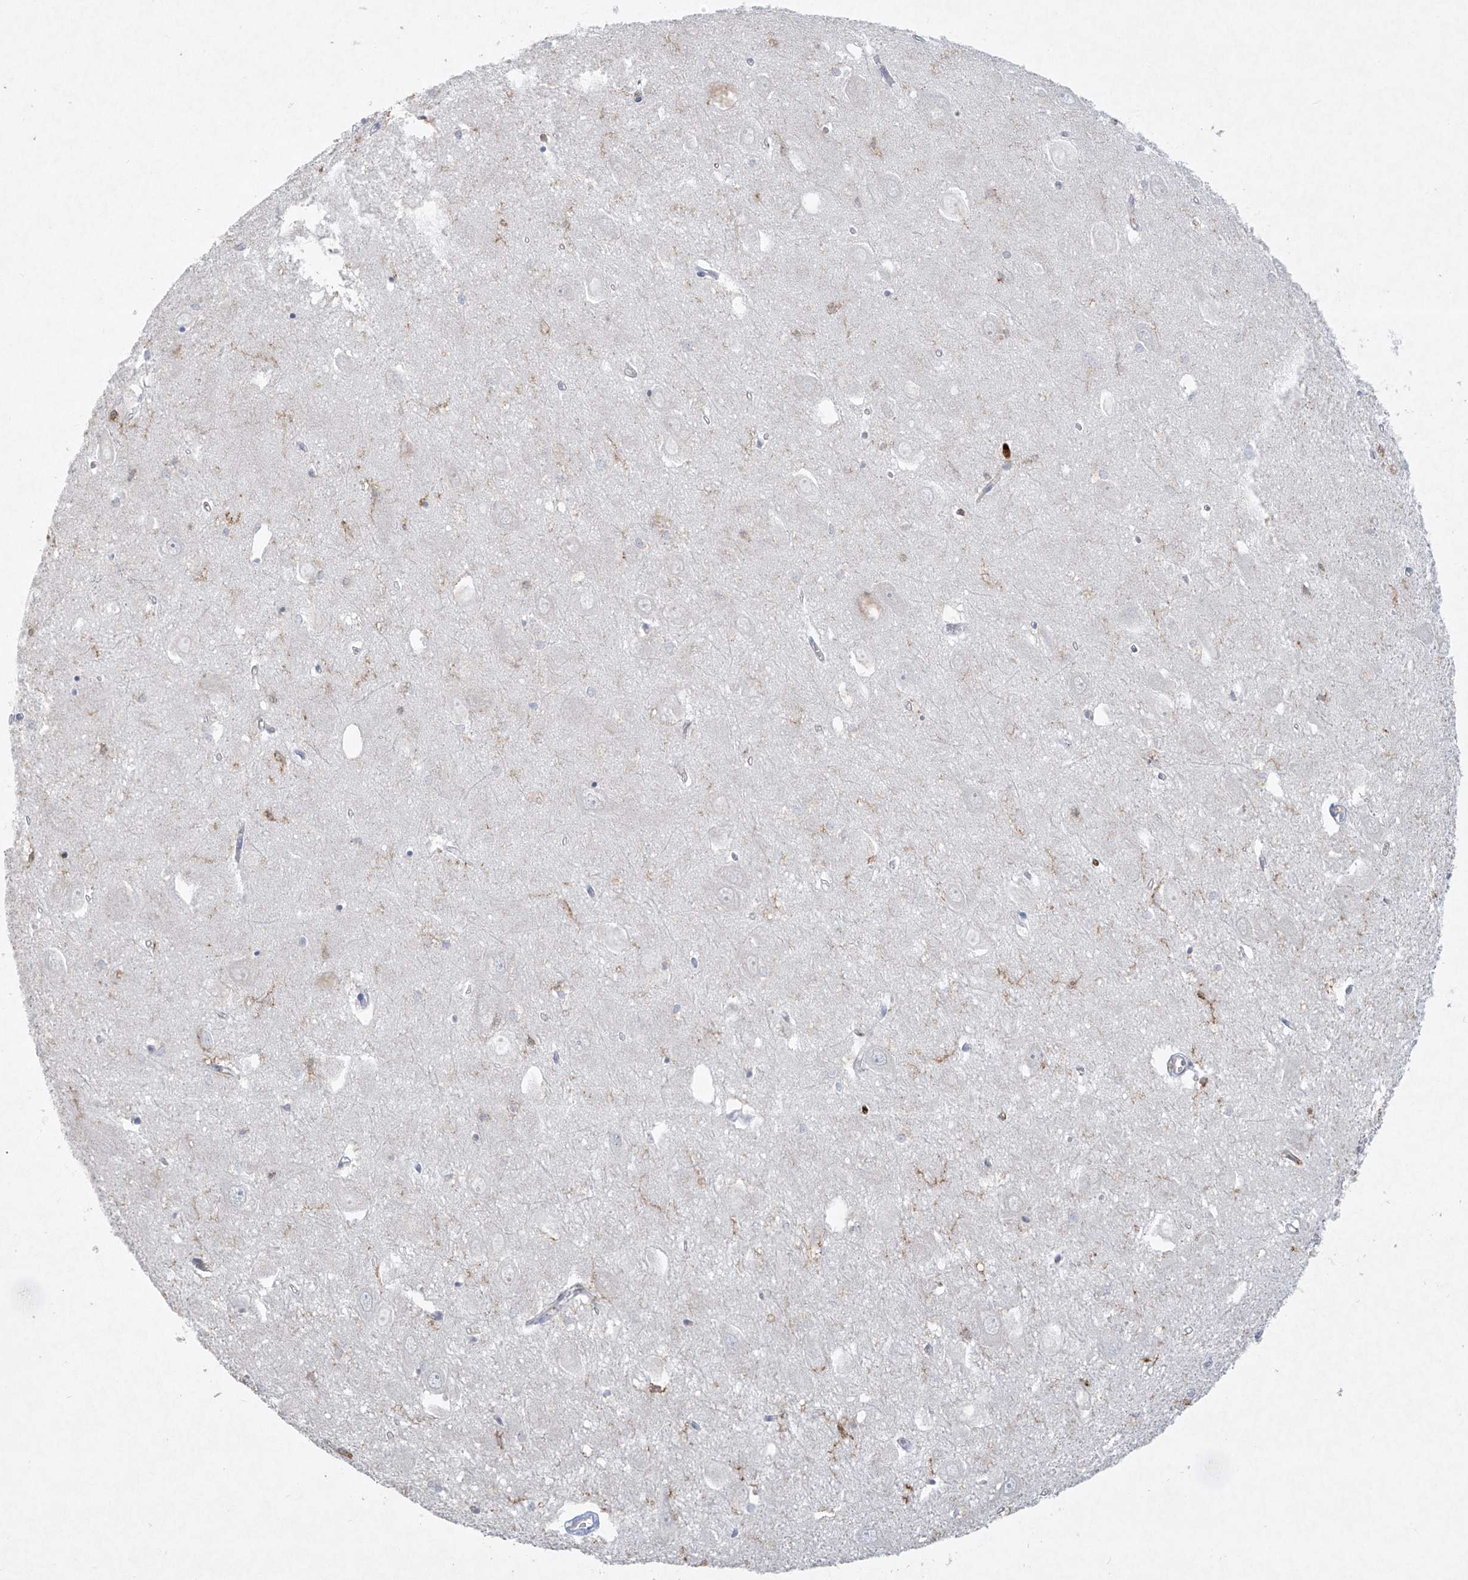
{"staining": {"intensity": "negative", "quantity": "none", "location": "none"}, "tissue": "hippocampus", "cell_type": "Glial cells", "image_type": "normal", "snomed": [{"axis": "morphology", "description": "Normal tissue, NOS"}, {"axis": "topography", "description": "Hippocampus"}], "caption": "Protein analysis of benign hippocampus shows no significant expression in glial cells. (Brightfield microscopy of DAB IHC at high magnification).", "gene": "FCGR3A", "patient": {"sex": "female", "age": 64}}